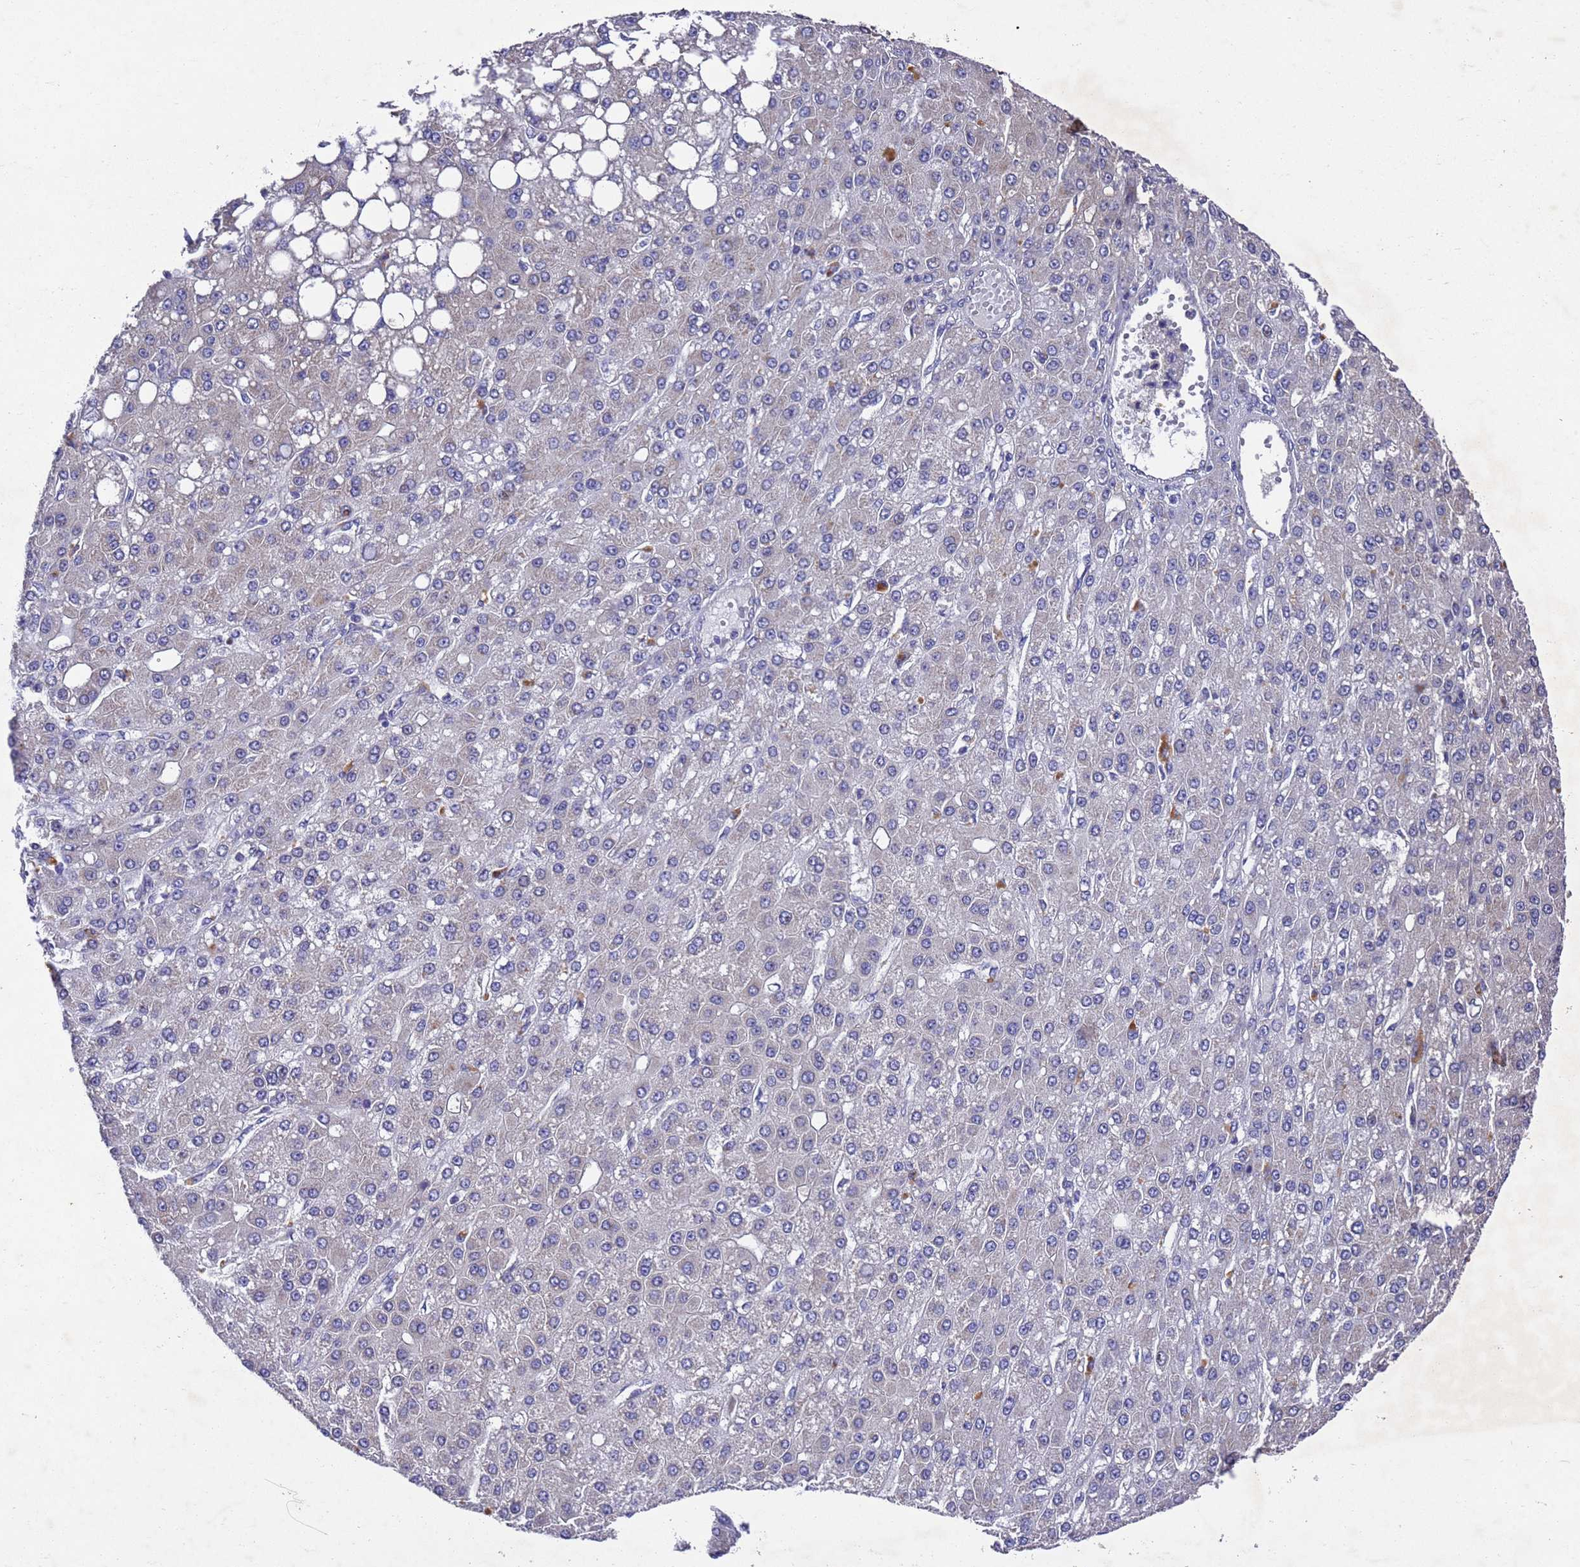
{"staining": {"intensity": "negative", "quantity": "none", "location": "none"}, "tissue": "liver cancer", "cell_type": "Tumor cells", "image_type": "cancer", "snomed": [{"axis": "morphology", "description": "Carcinoma, Hepatocellular, NOS"}, {"axis": "topography", "description": "Liver"}], "caption": "Micrograph shows no protein expression in tumor cells of hepatocellular carcinoma (liver) tissue.", "gene": "DCAF12L2", "patient": {"sex": "male", "age": 67}}